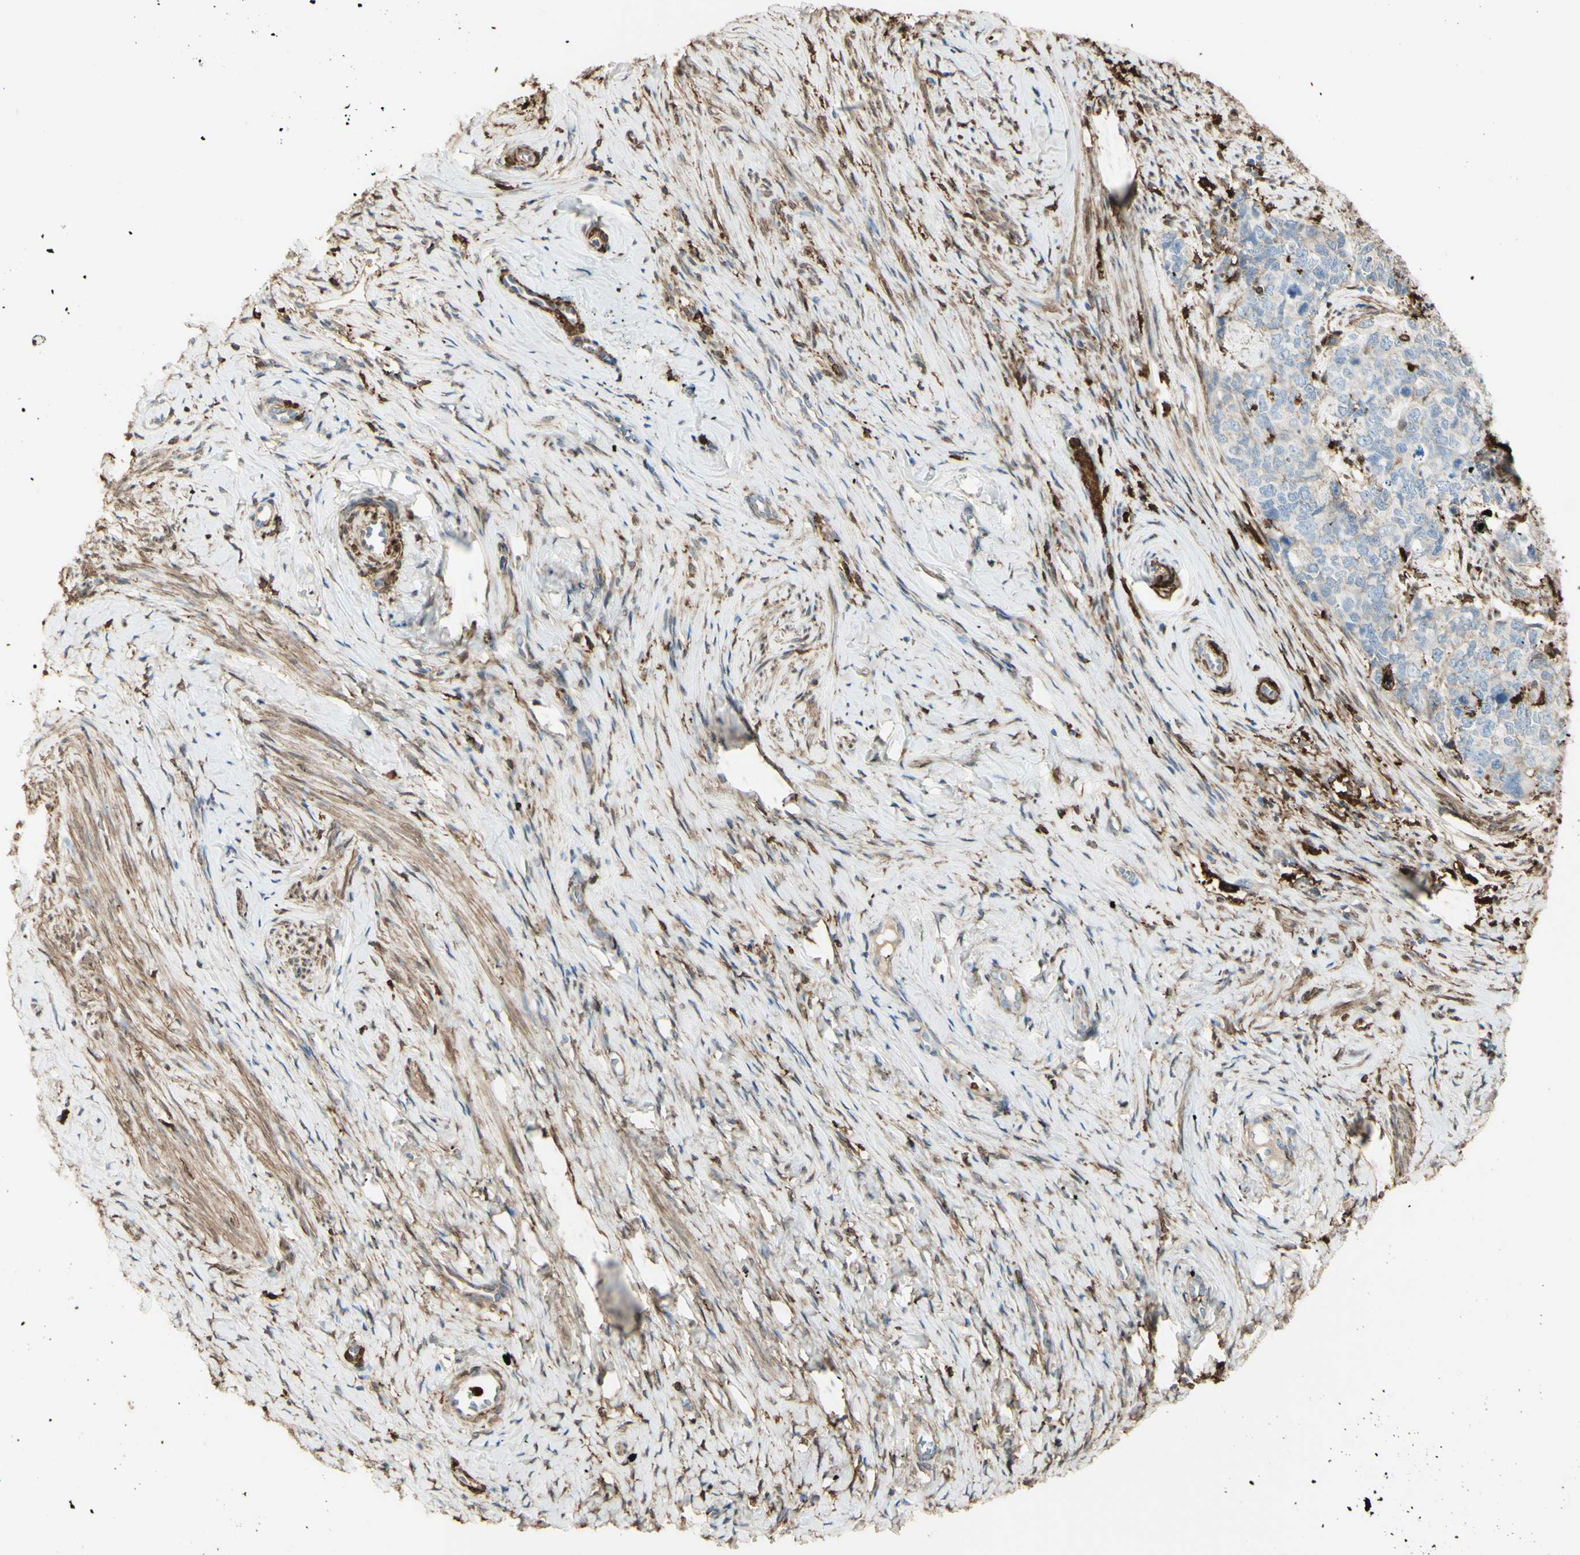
{"staining": {"intensity": "weak", "quantity": "25%-75%", "location": "none"}, "tissue": "cervical cancer", "cell_type": "Tumor cells", "image_type": "cancer", "snomed": [{"axis": "morphology", "description": "Squamous cell carcinoma, NOS"}, {"axis": "topography", "description": "Cervix"}], "caption": "Protein expression analysis of human squamous cell carcinoma (cervical) reveals weak None expression in approximately 25%-75% of tumor cells. (Brightfield microscopy of DAB IHC at high magnification).", "gene": "GSN", "patient": {"sex": "female", "age": 63}}